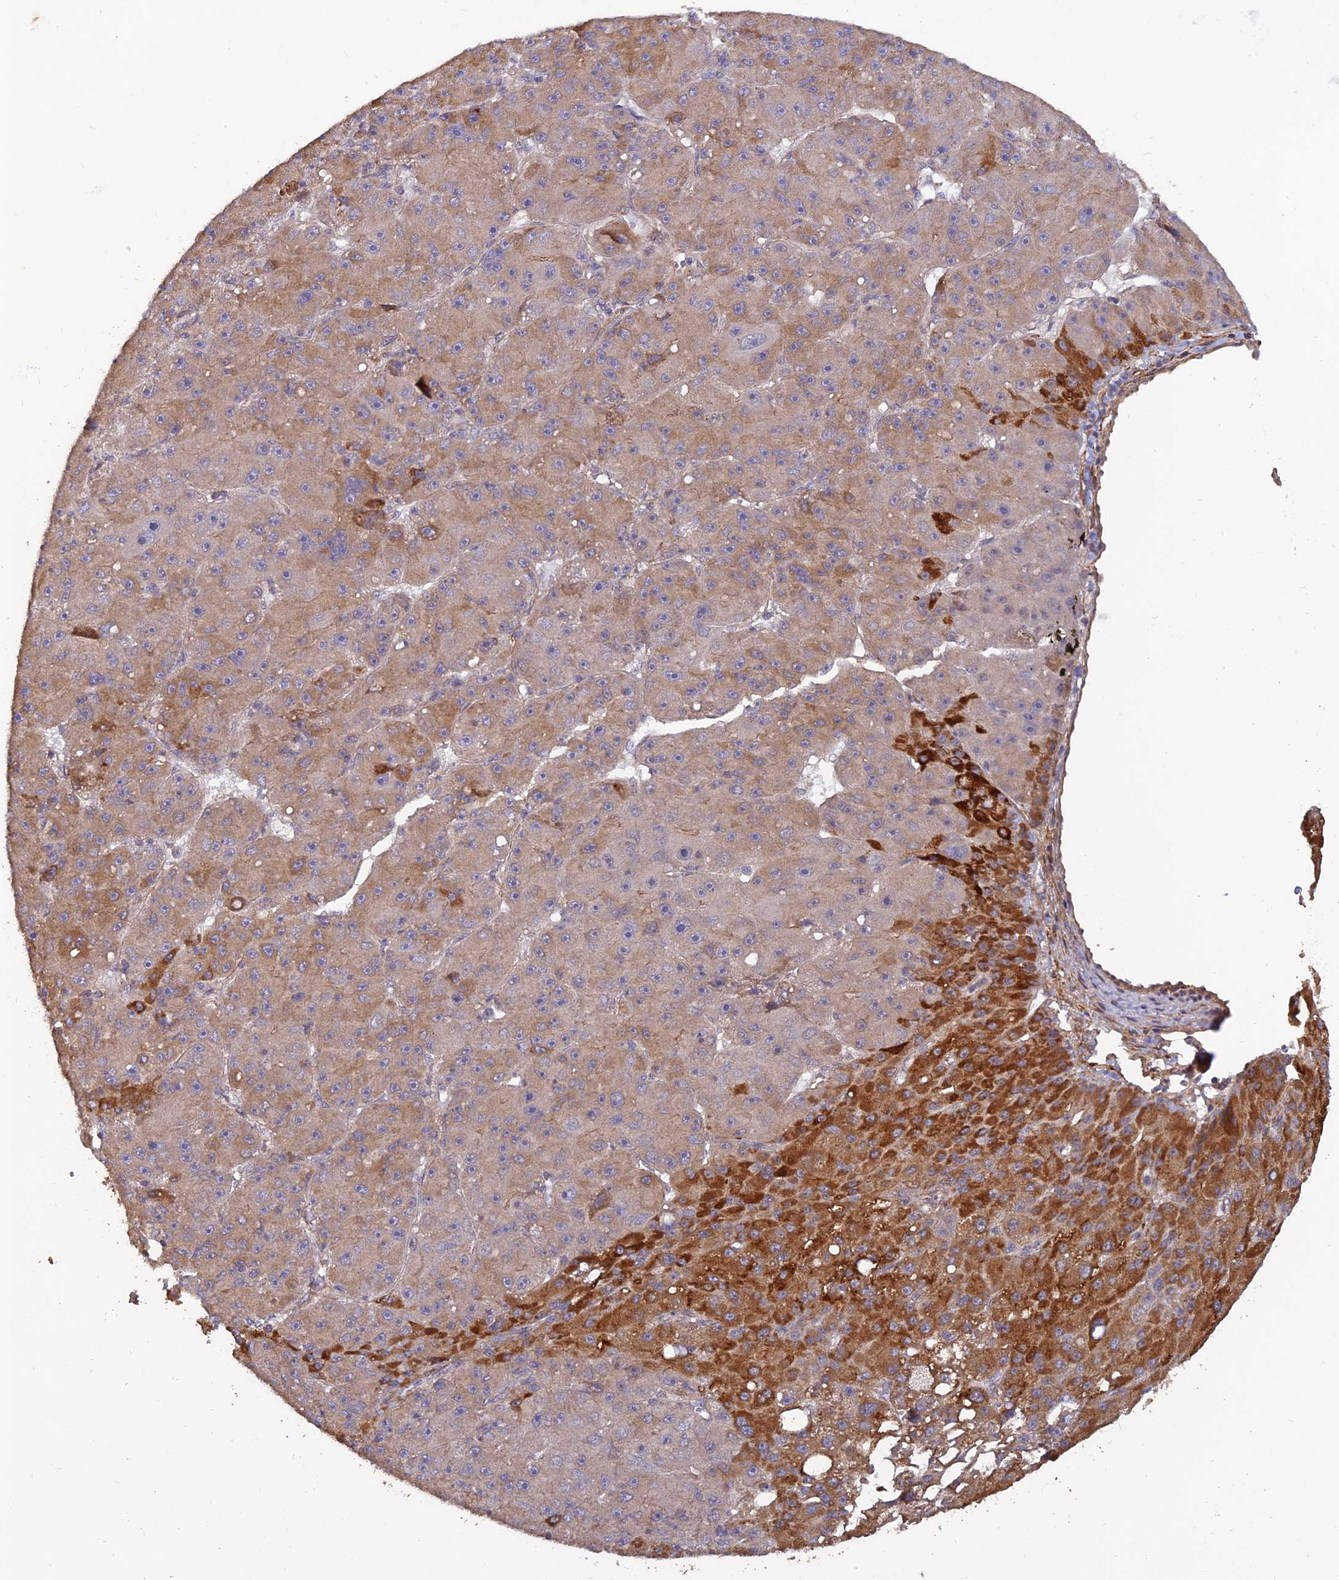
{"staining": {"intensity": "strong", "quantity": "<25%", "location": "cytoplasmic/membranous"}, "tissue": "liver cancer", "cell_type": "Tumor cells", "image_type": "cancer", "snomed": [{"axis": "morphology", "description": "Carcinoma, Hepatocellular, NOS"}, {"axis": "topography", "description": "Liver"}], "caption": "This is an image of IHC staining of liver cancer, which shows strong expression in the cytoplasmic/membranous of tumor cells.", "gene": "PAGR1", "patient": {"sex": "male", "age": 67}}